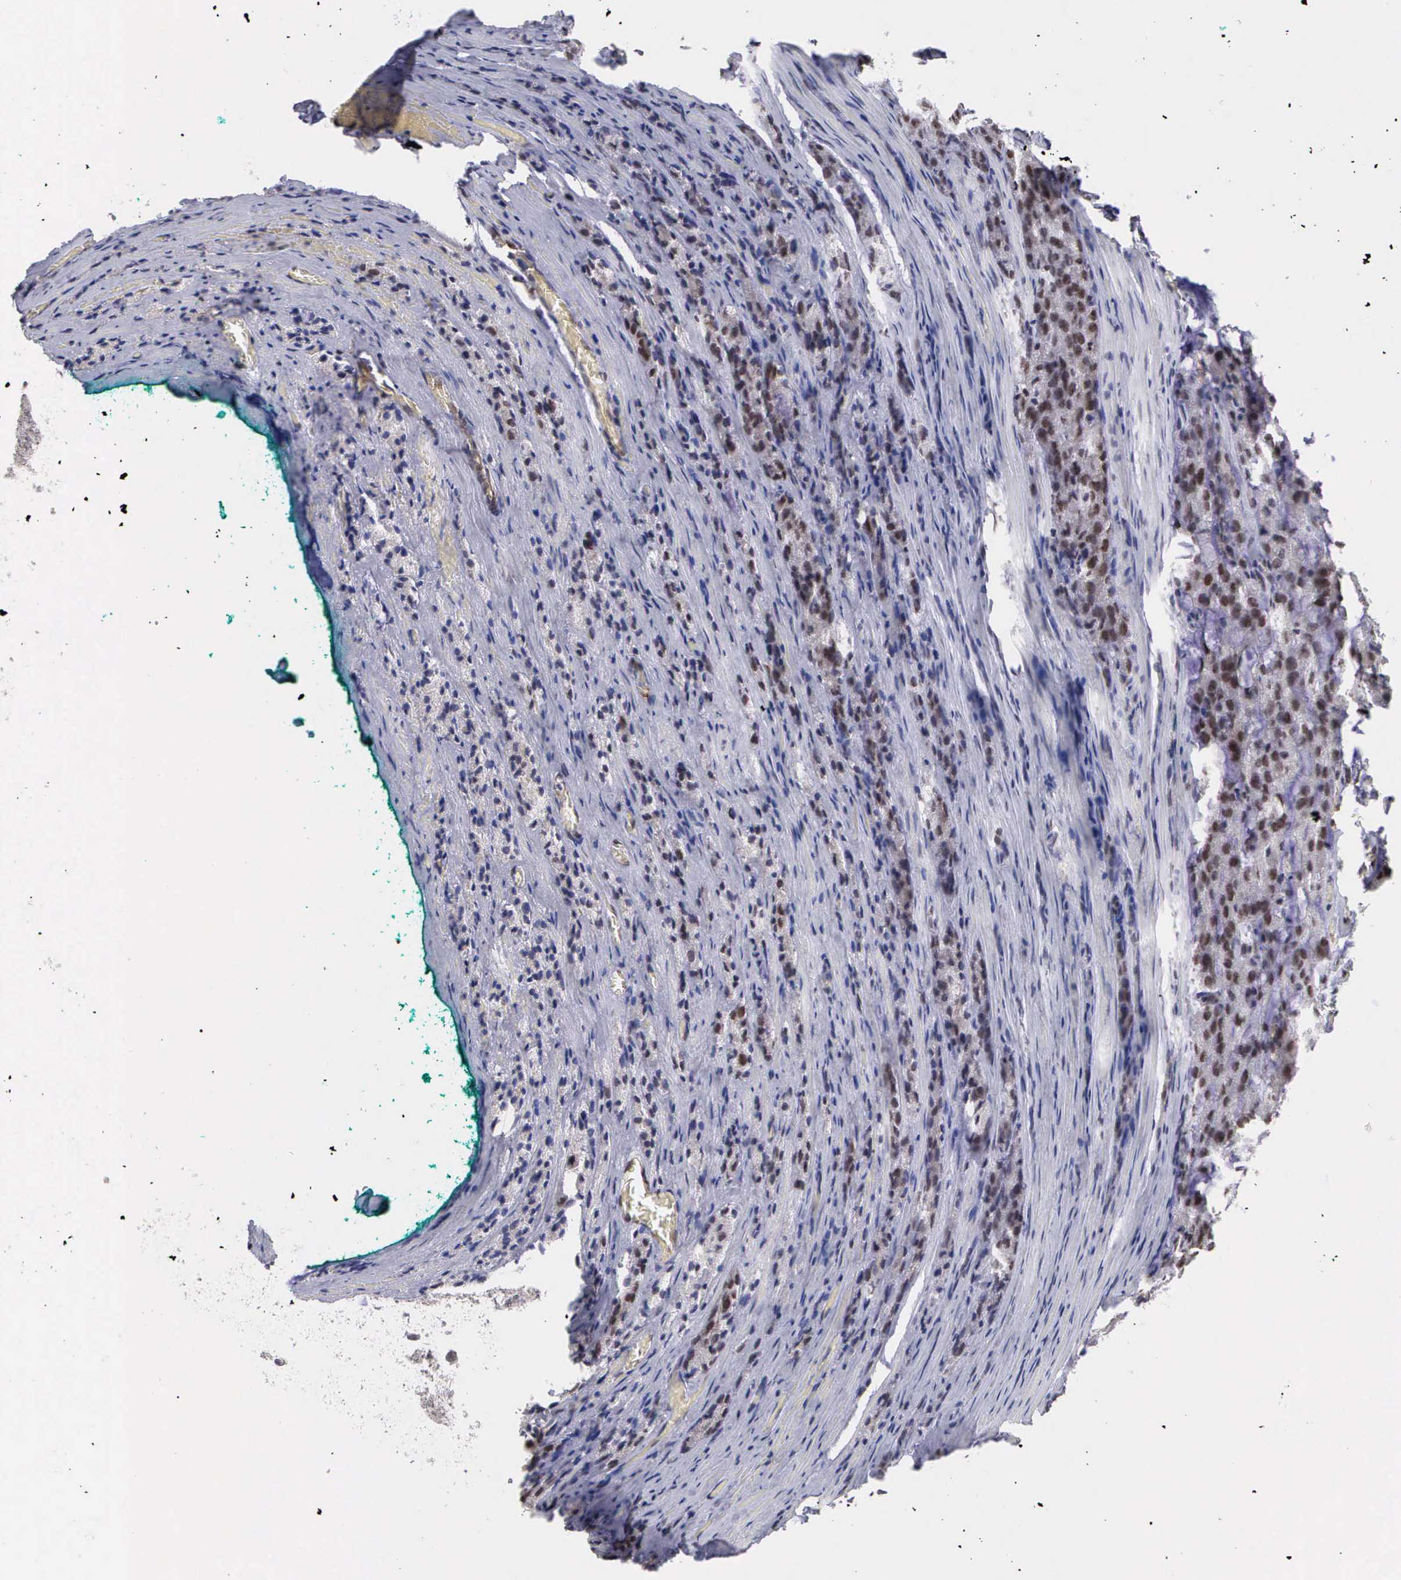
{"staining": {"intensity": "weak", "quantity": ">75%", "location": "nuclear"}, "tissue": "prostate cancer", "cell_type": "Tumor cells", "image_type": "cancer", "snomed": [{"axis": "morphology", "description": "Adenocarcinoma, Medium grade"}, {"axis": "topography", "description": "Prostate"}], "caption": "IHC histopathology image of human prostate medium-grade adenocarcinoma stained for a protein (brown), which displays low levels of weak nuclear staining in about >75% of tumor cells.", "gene": "MORC2", "patient": {"sex": "male", "age": 60}}